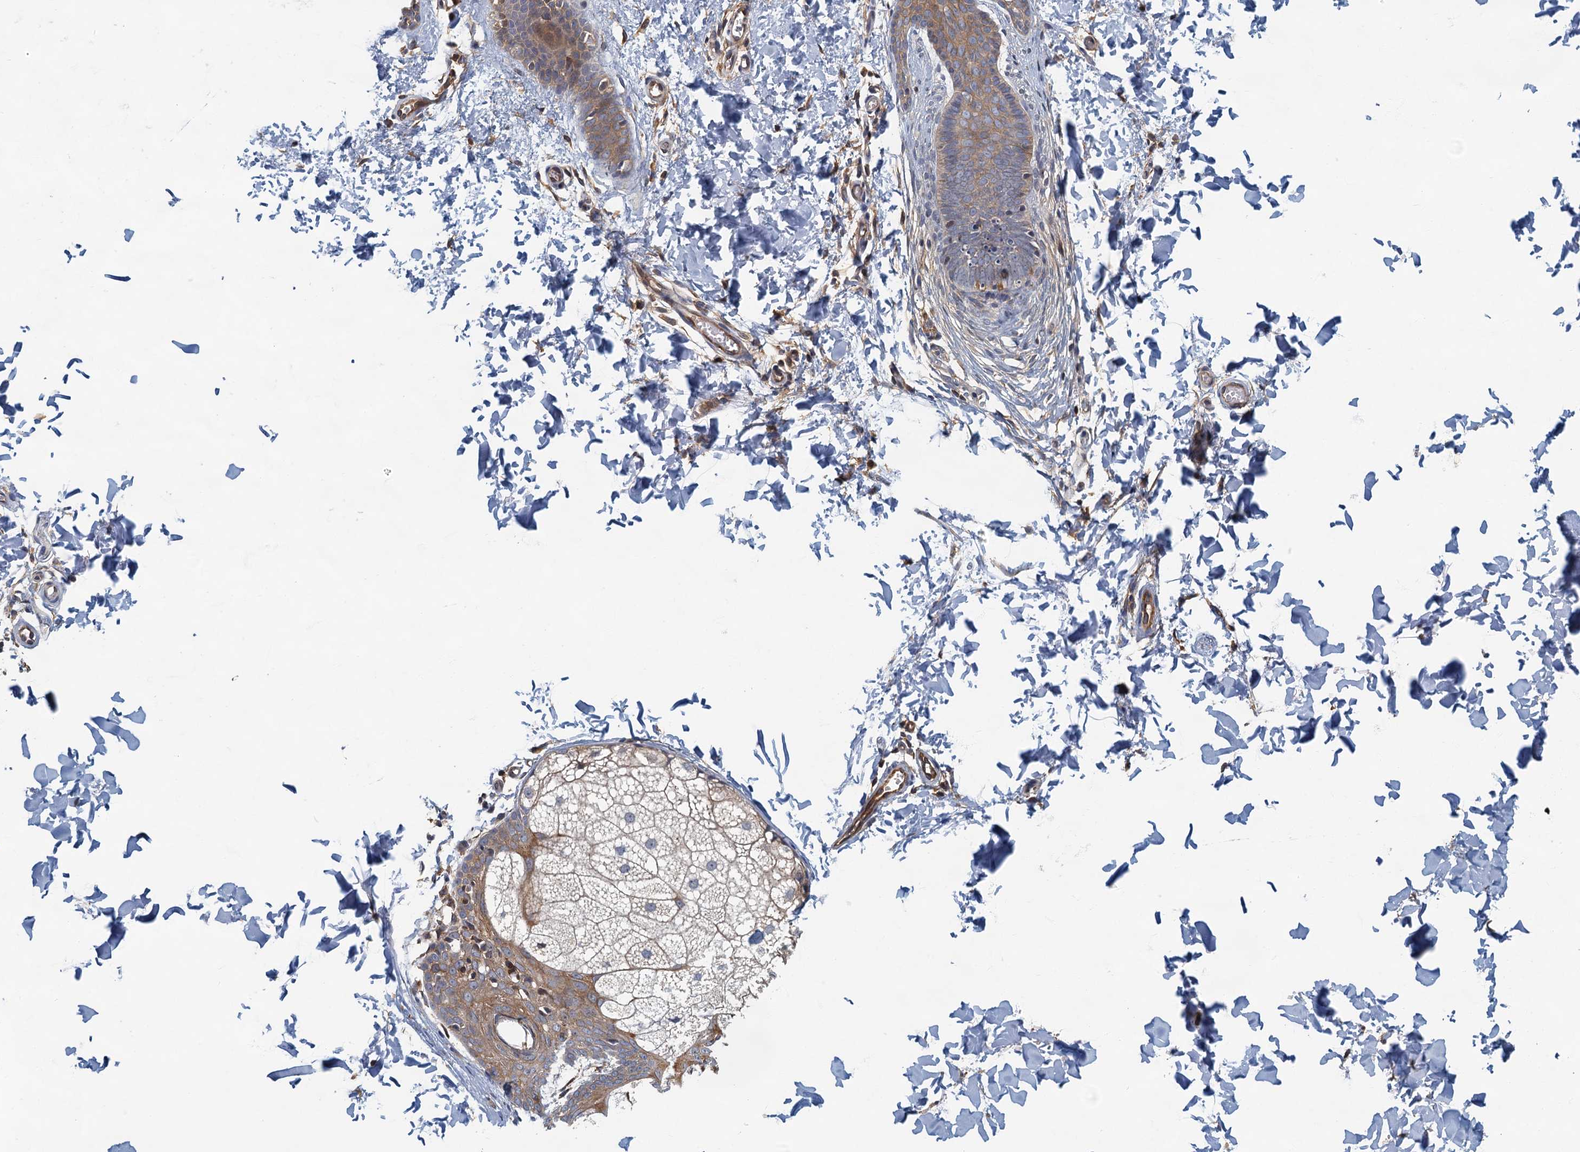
{"staining": {"intensity": "moderate", "quantity": ">75%", "location": "cytoplasmic/membranous"}, "tissue": "skin", "cell_type": "Fibroblasts", "image_type": "normal", "snomed": [{"axis": "morphology", "description": "Normal tissue, NOS"}, {"axis": "topography", "description": "Skin"}], "caption": "Fibroblasts reveal medium levels of moderate cytoplasmic/membranous expression in about >75% of cells in benign human skin. (DAB IHC with brightfield microscopy, high magnification).", "gene": "CKAP2L", "patient": {"sex": "male", "age": 36}}